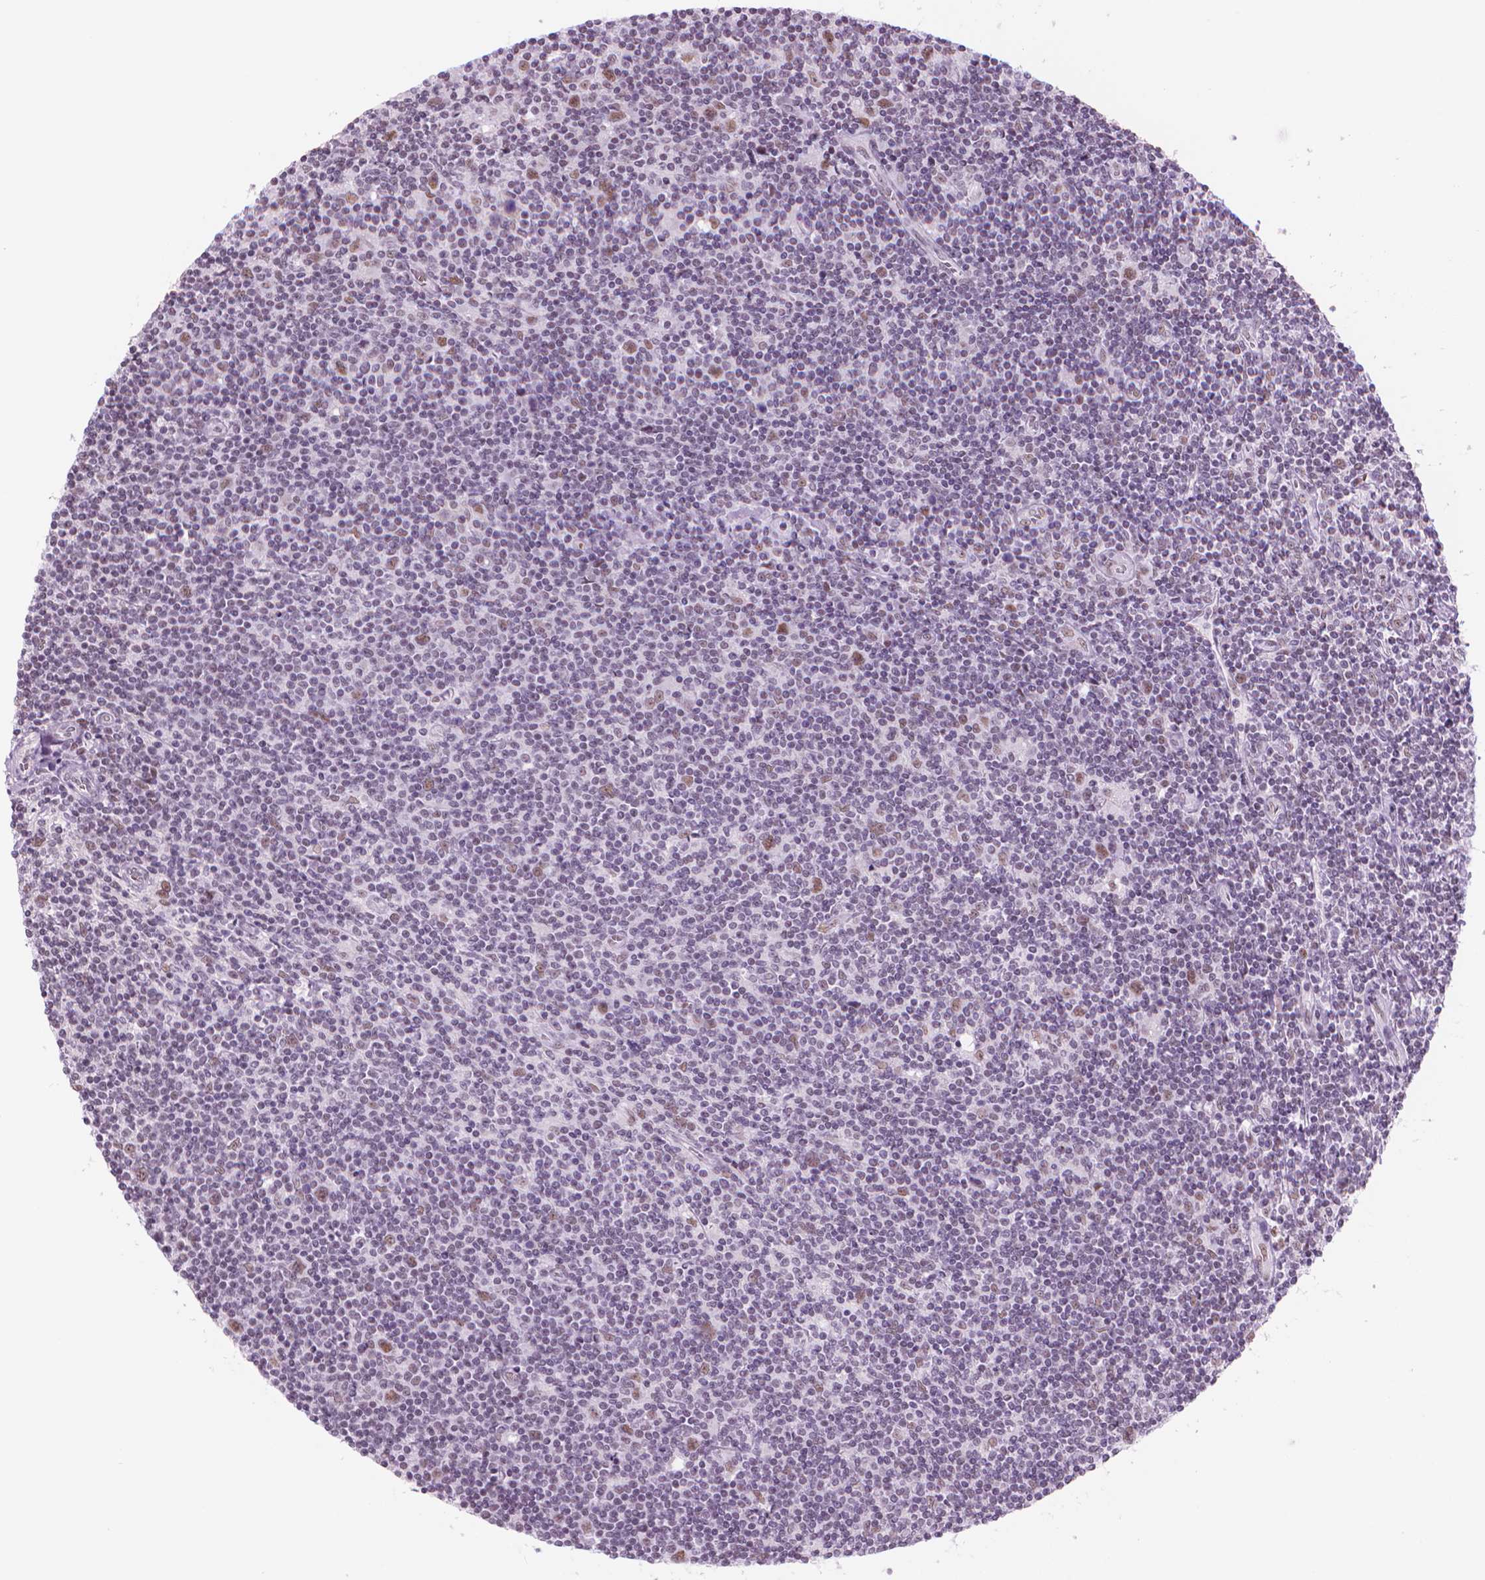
{"staining": {"intensity": "moderate", "quantity": ">75%", "location": "nuclear"}, "tissue": "lymphoma", "cell_type": "Tumor cells", "image_type": "cancer", "snomed": [{"axis": "morphology", "description": "Hodgkin's disease, NOS"}, {"axis": "topography", "description": "Lymph node"}], "caption": "Human Hodgkin's disease stained for a protein (brown) shows moderate nuclear positive positivity in about >75% of tumor cells.", "gene": "POLR3D", "patient": {"sex": "male", "age": 40}}